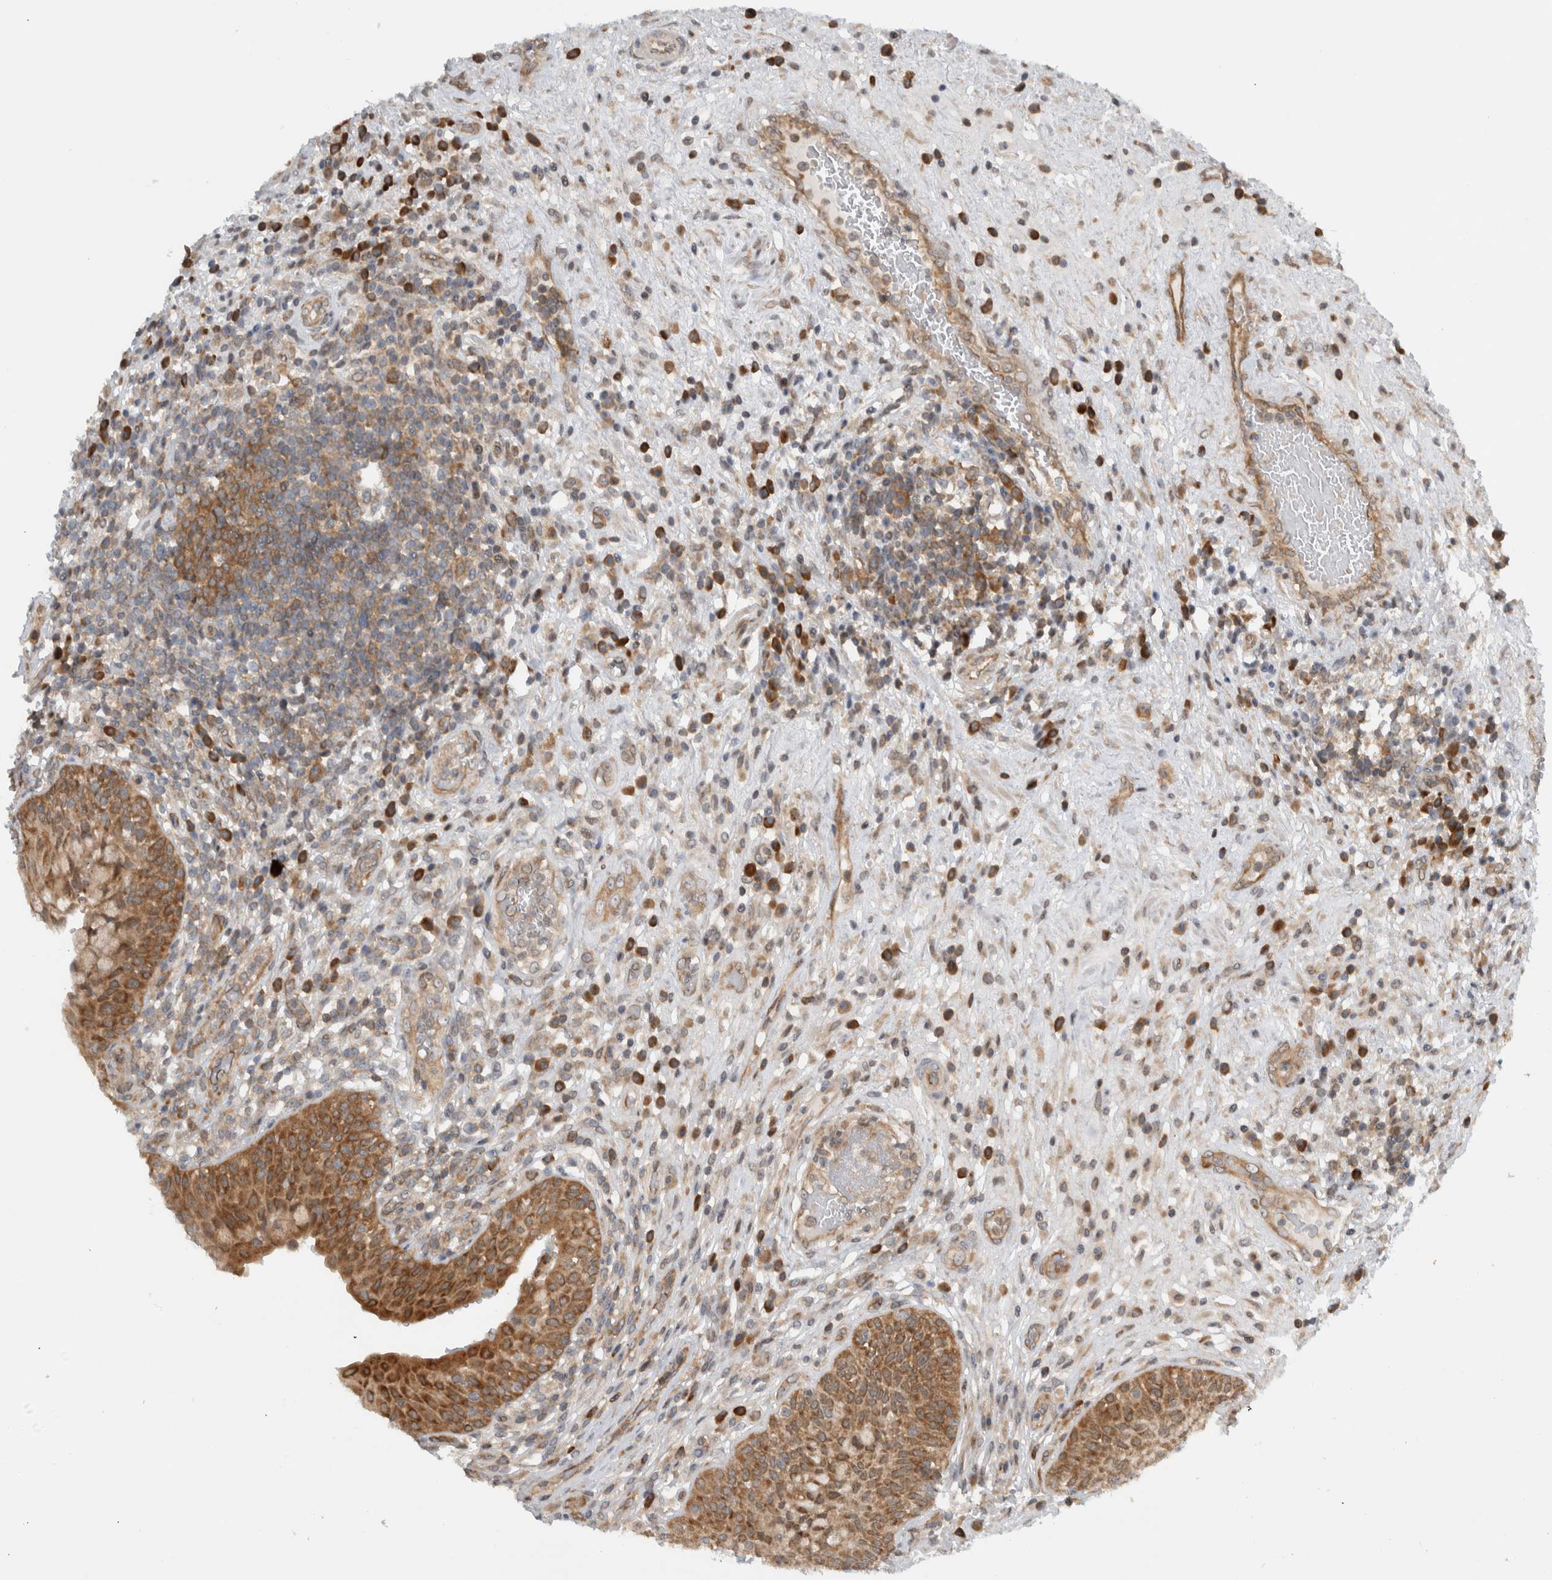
{"staining": {"intensity": "moderate", "quantity": ">75%", "location": "cytoplasmic/membranous"}, "tissue": "urinary bladder", "cell_type": "Urothelial cells", "image_type": "normal", "snomed": [{"axis": "morphology", "description": "Normal tissue, NOS"}, {"axis": "topography", "description": "Urinary bladder"}], "caption": "Immunohistochemical staining of normal urinary bladder shows moderate cytoplasmic/membranous protein positivity in about >75% of urothelial cells. (IHC, brightfield microscopy, high magnification).", "gene": "CCDC43", "patient": {"sex": "female", "age": 62}}